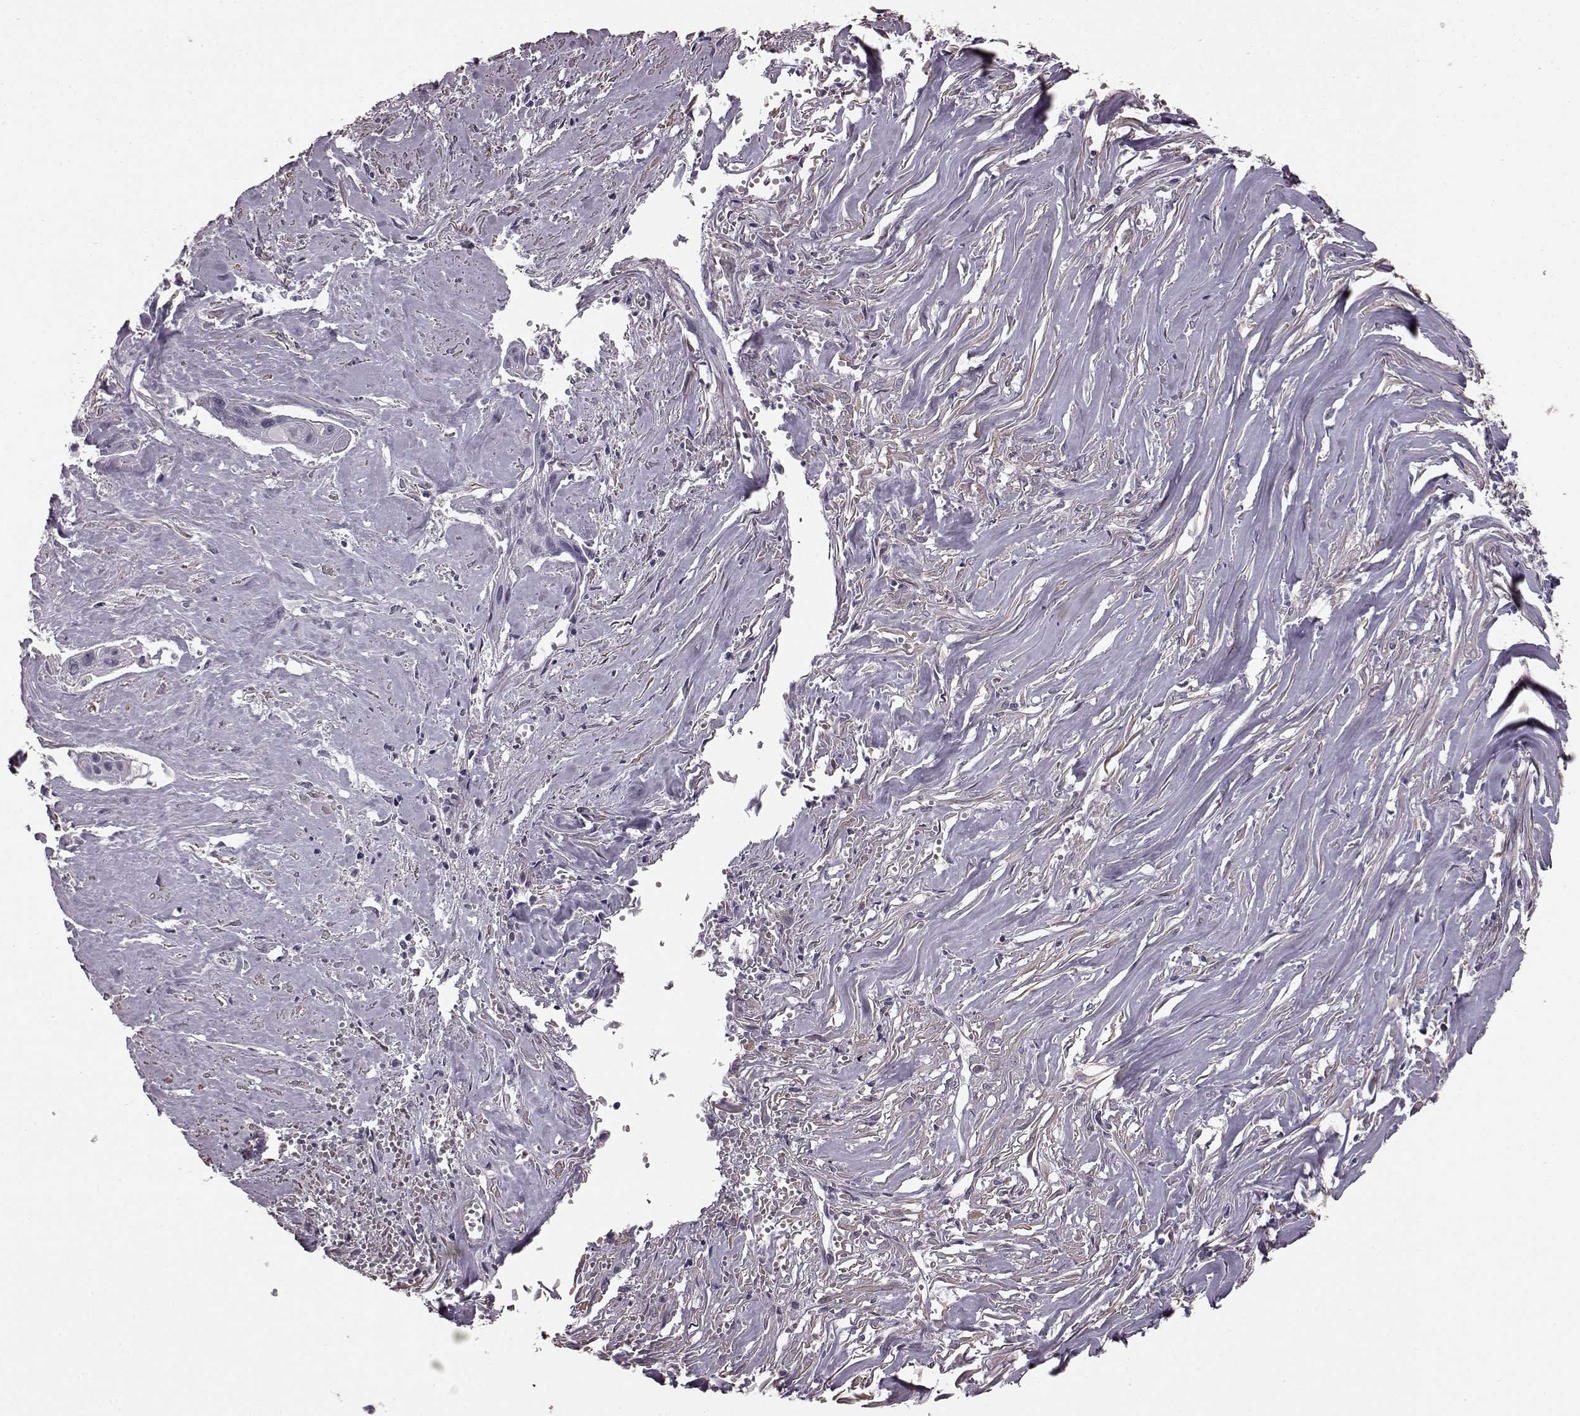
{"staining": {"intensity": "negative", "quantity": "none", "location": "none"}, "tissue": "cervical cancer", "cell_type": "Tumor cells", "image_type": "cancer", "snomed": [{"axis": "morphology", "description": "Squamous cell carcinoma, NOS"}, {"axis": "topography", "description": "Cervix"}], "caption": "An image of human cervical cancer (squamous cell carcinoma) is negative for staining in tumor cells.", "gene": "SLCO3A1", "patient": {"sex": "female", "age": 49}}